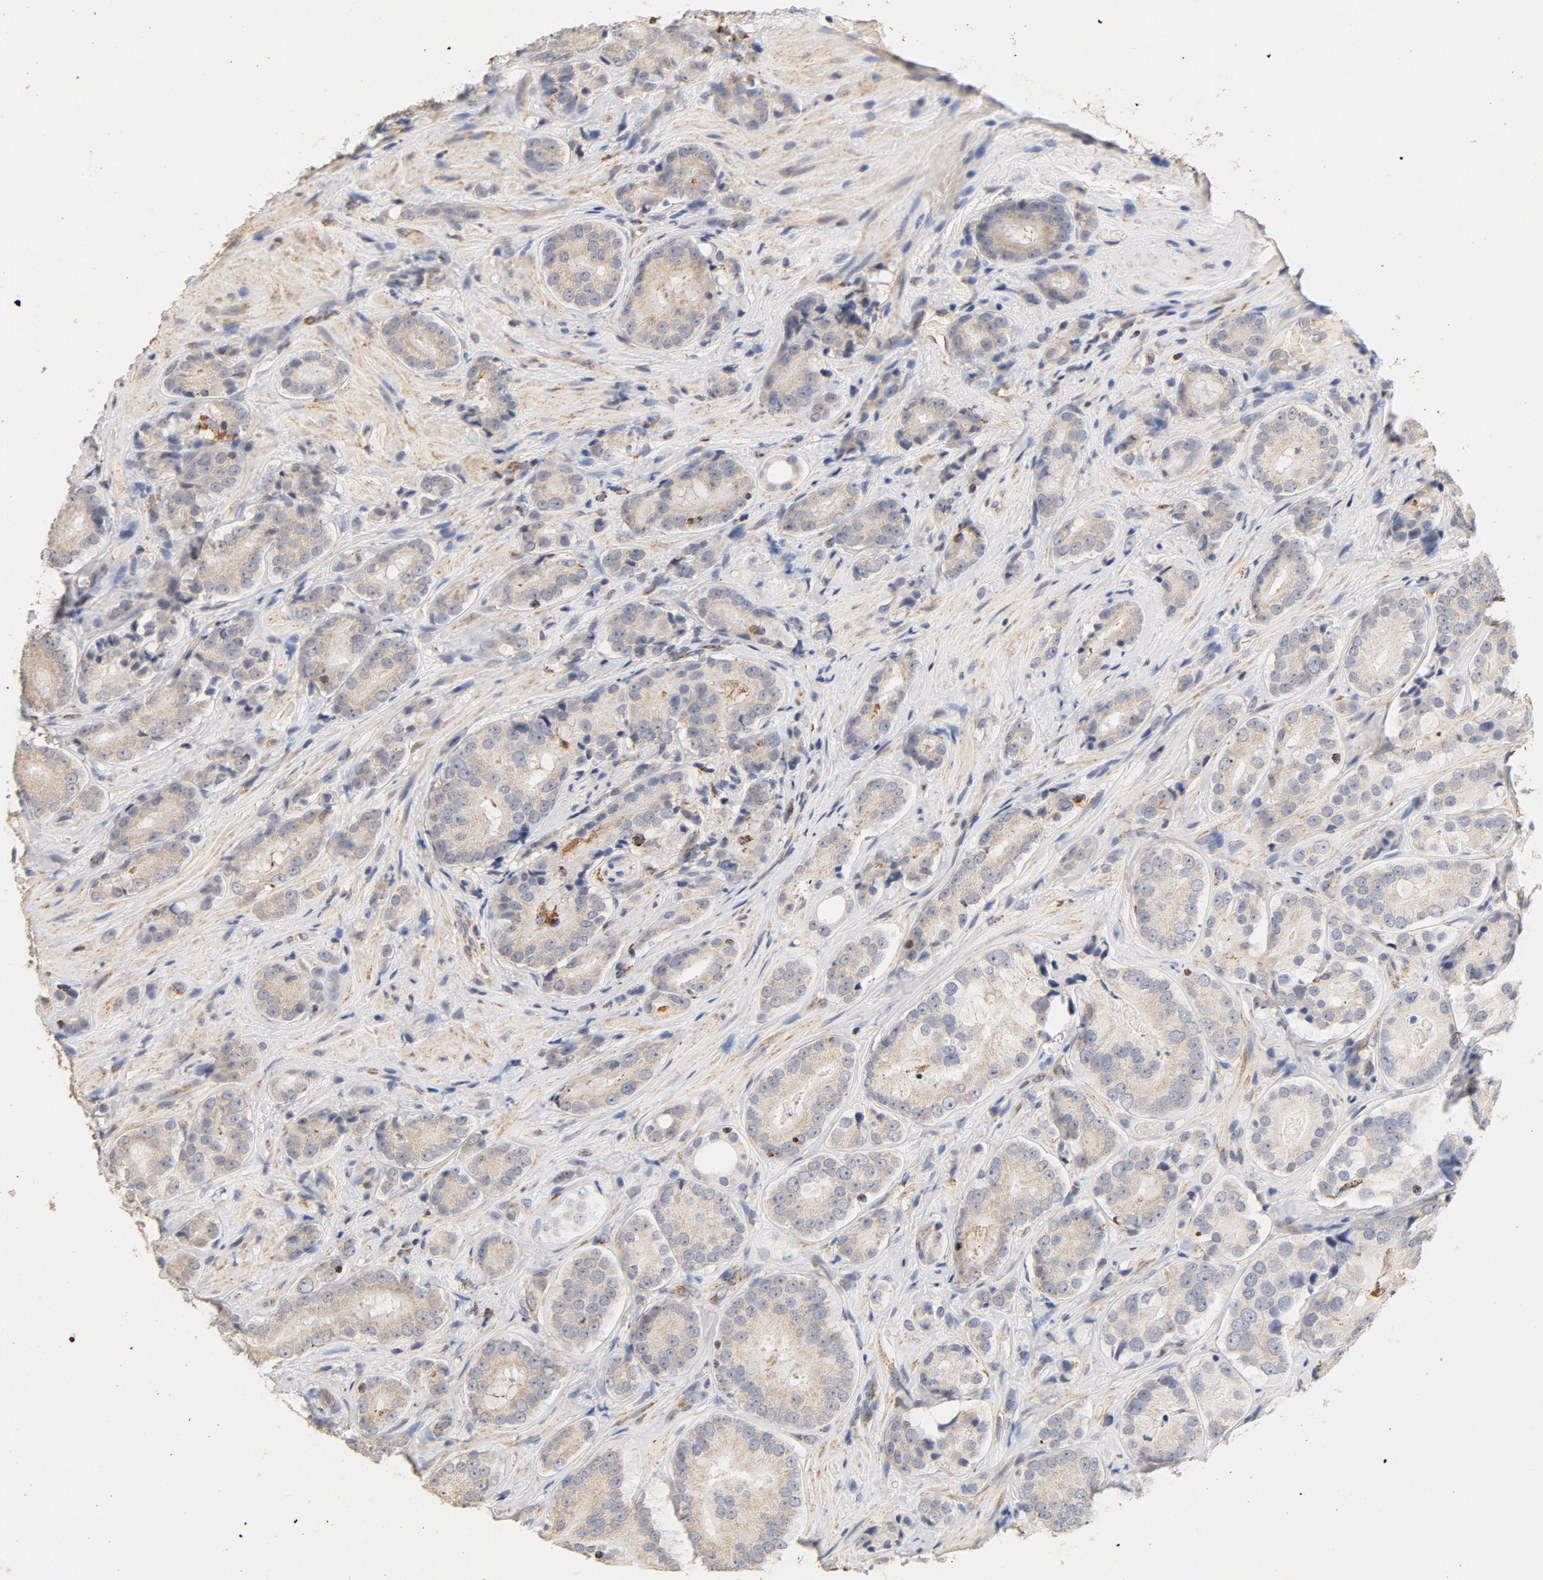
{"staining": {"intensity": "moderate", "quantity": ">75%", "location": "cytoplasmic/membranous"}, "tissue": "prostate cancer", "cell_type": "Tumor cells", "image_type": "cancer", "snomed": [{"axis": "morphology", "description": "Adenocarcinoma, High grade"}, {"axis": "topography", "description": "Prostate"}], "caption": "This histopathology image reveals immunohistochemistry staining of high-grade adenocarcinoma (prostate), with medium moderate cytoplasmic/membranous expression in about >75% of tumor cells.", "gene": "COX4I1", "patient": {"sex": "male", "age": 70}}